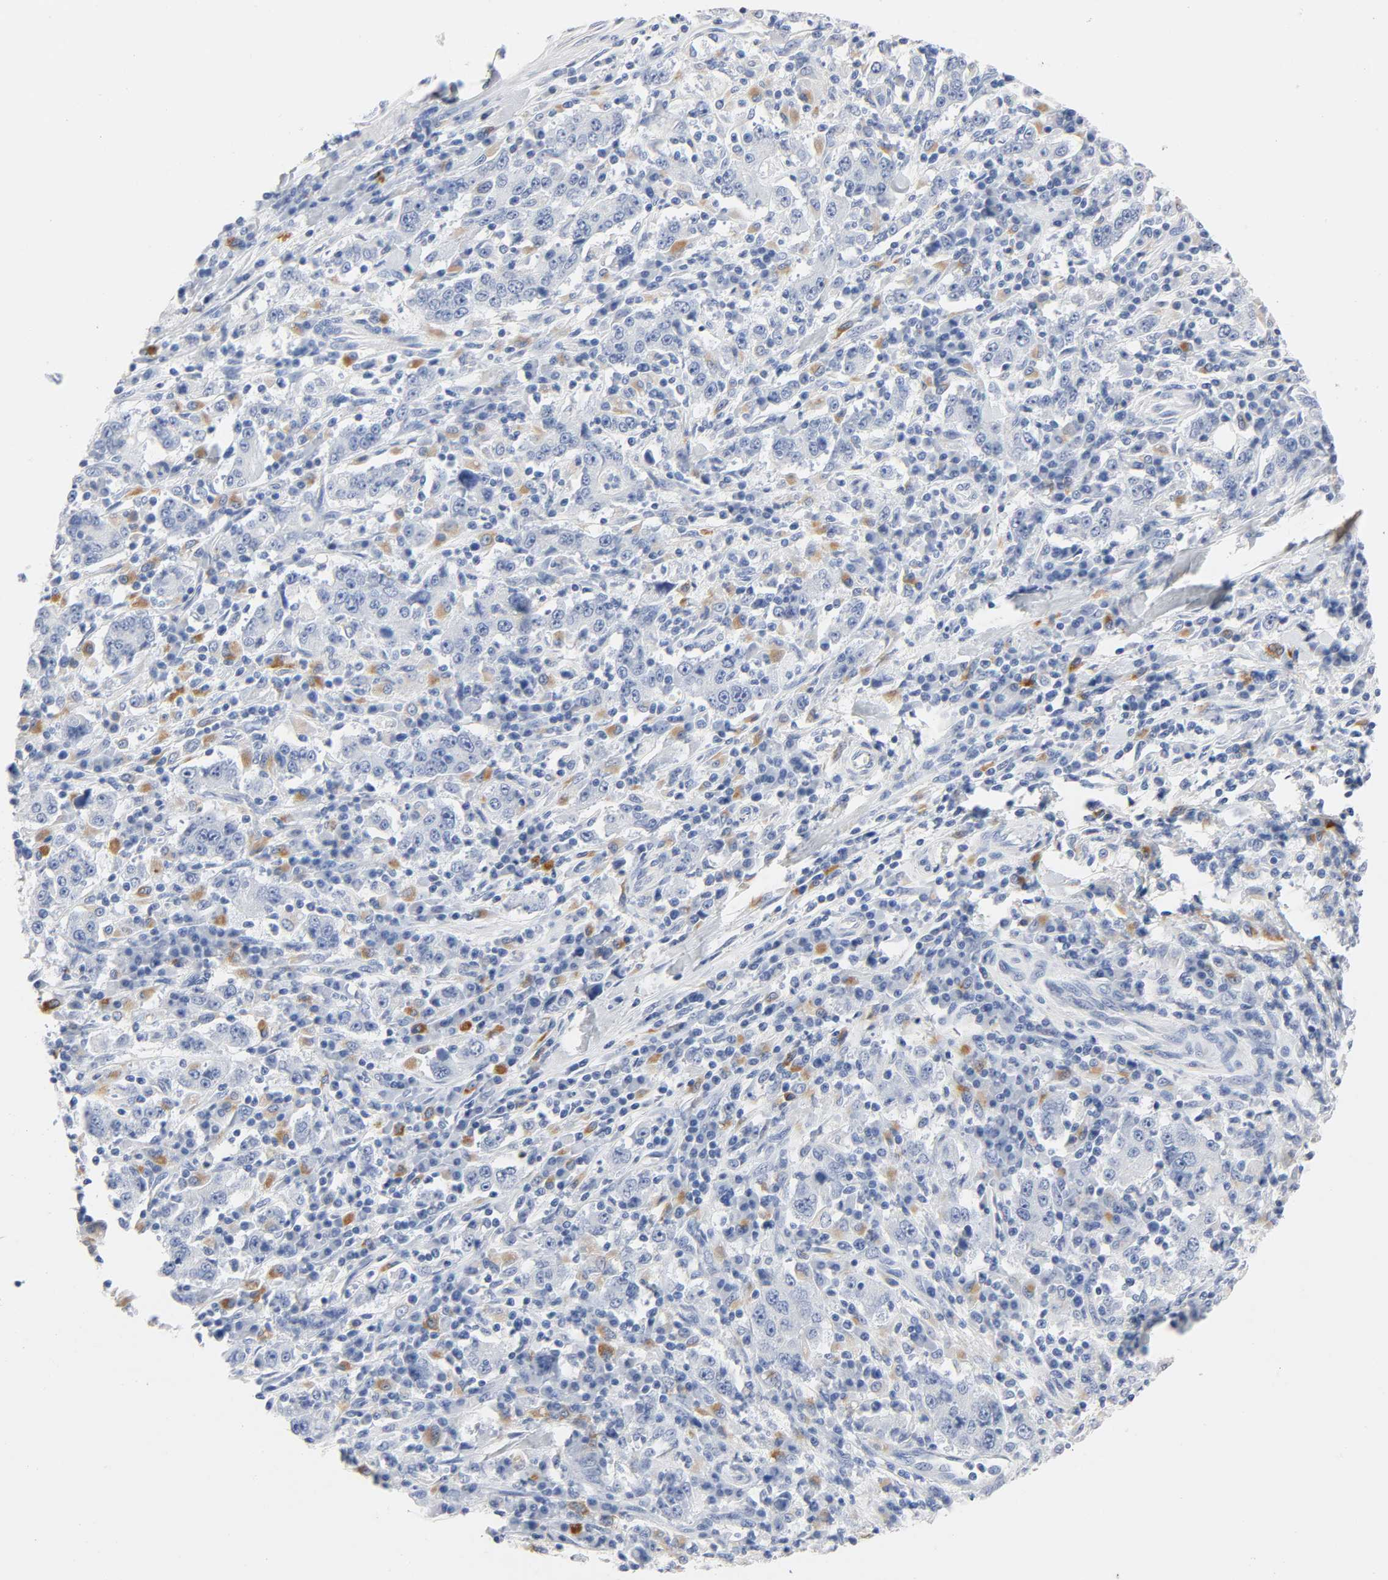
{"staining": {"intensity": "negative", "quantity": "none", "location": "none"}, "tissue": "stomach cancer", "cell_type": "Tumor cells", "image_type": "cancer", "snomed": [{"axis": "morphology", "description": "Normal tissue, NOS"}, {"axis": "morphology", "description": "Adenocarcinoma, NOS"}, {"axis": "topography", "description": "Stomach, upper"}, {"axis": "topography", "description": "Stomach"}], "caption": "There is no significant positivity in tumor cells of stomach cancer. (DAB (3,3'-diaminobenzidine) immunohistochemistry, high magnification).", "gene": "PLP1", "patient": {"sex": "male", "age": 59}}